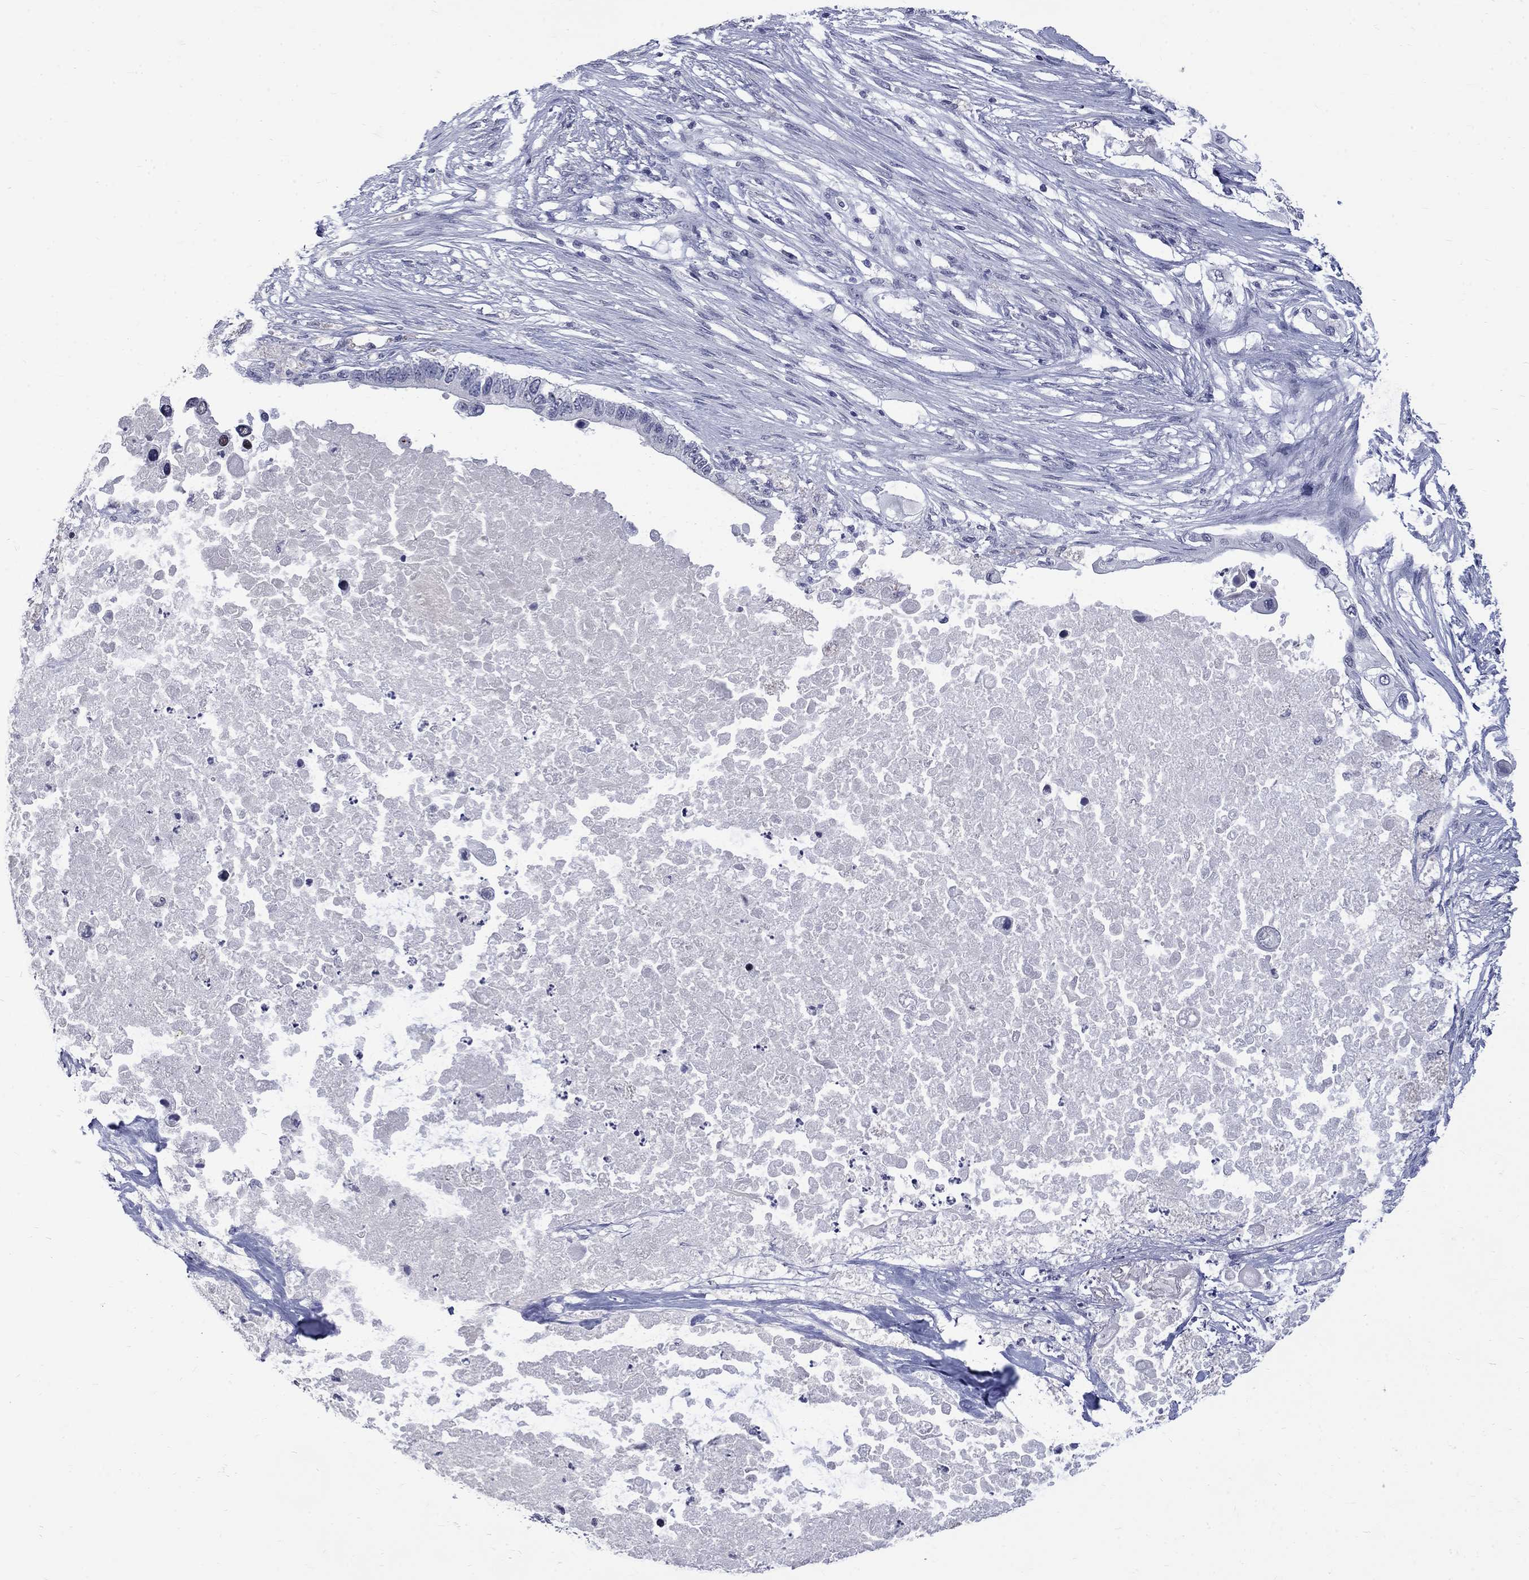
{"staining": {"intensity": "negative", "quantity": "none", "location": "none"}, "tissue": "pancreatic cancer", "cell_type": "Tumor cells", "image_type": "cancer", "snomed": [{"axis": "morphology", "description": "Adenocarcinoma, NOS"}, {"axis": "topography", "description": "Pancreas"}], "caption": "This is a histopathology image of IHC staining of pancreatic adenocarcinoma, which shows no positivity in tumor cells. The staining was performed using DAB (3,3'-diaminobenzidine) to visualize the protein expression in brown, while the nuclei were stained in blue with hematoxylin (Magnification: 20x).", "gene": "CTNND2", "patient": {"sex": "female", "age": 63}}